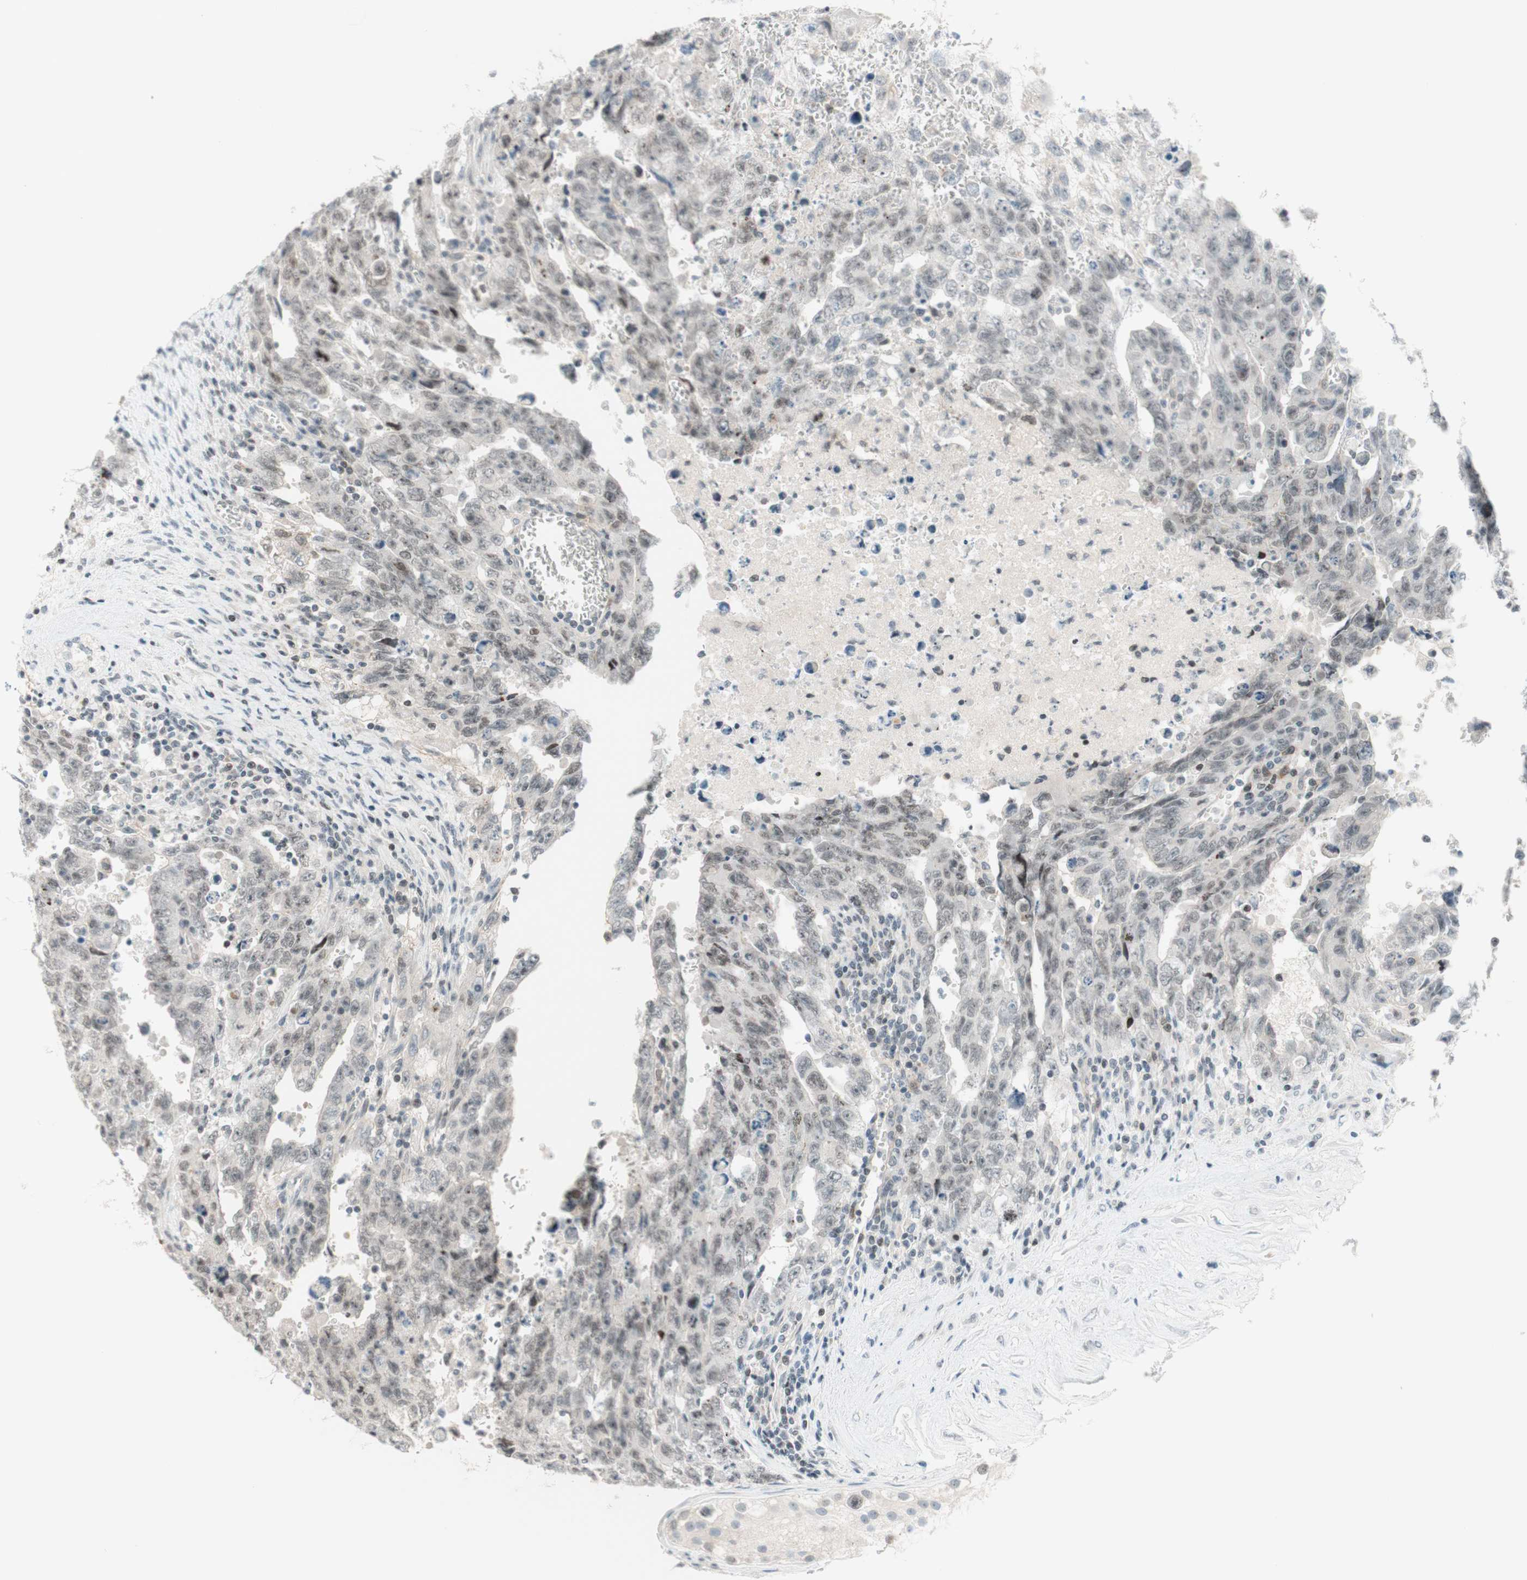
{"staining": {"intensity": "weak", "quantity": "25%-75%", "location": "nuclear"}, "tissue": "testis cancer", "cell_type": "Tumor cells", "image_type": "cancer", "snomed": [{"axis": "morphology", "description": "Carcinoma, Embryonal, NOS"}, {"axis": "topography", "description": "Testis"}], "caption": "Immunohistochemistry micrograph of testis cancer stained for a protein (brown), which shows low levels of weak nuclear expression in about 25%-75% of tumor cells.", "gene": "JPH1", "patient": {"sex": "male", "age": 28}}